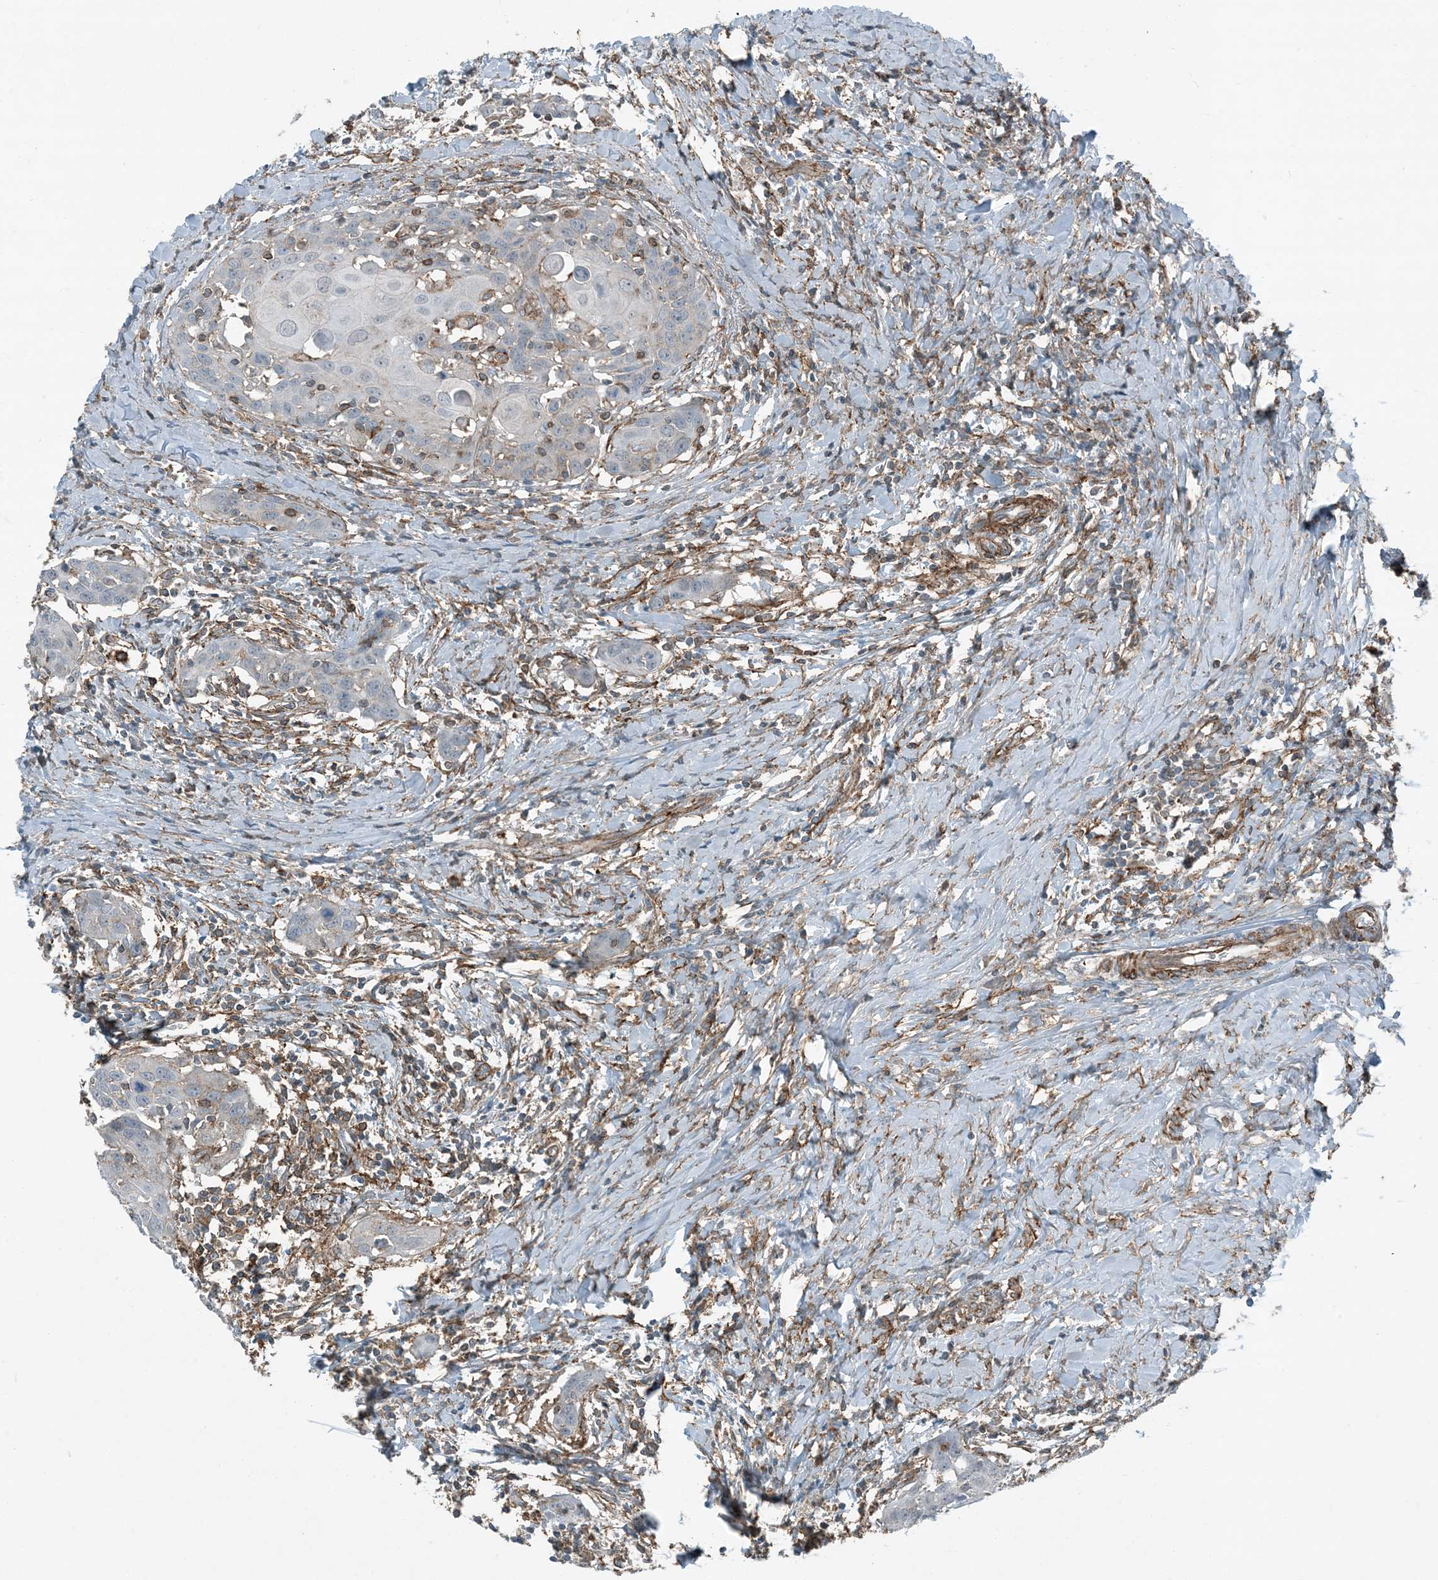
{"staining": {"intensity": "negative", "quantity": "none", "location": "none"}, "tissue": "head and neck cancer", "cell_type": "Tumor cells", "image_type": "cancer", "snomed": [{"axis": "morphology", "description": "Squamous cell carcinoma, NOS"}, {"axis": "topography", "description": "Oral tissue"}, {"axis": "topography", "description": "Head-Neck"}], "caption": "High power microscopy image of an immunohistochemistry image of head and neck cancer (squamous cell carcinoma), revealing no significant expression in tumor cells.", "gene": "APOBEC3C", "patient": {"sex": "female", "age": 50}}